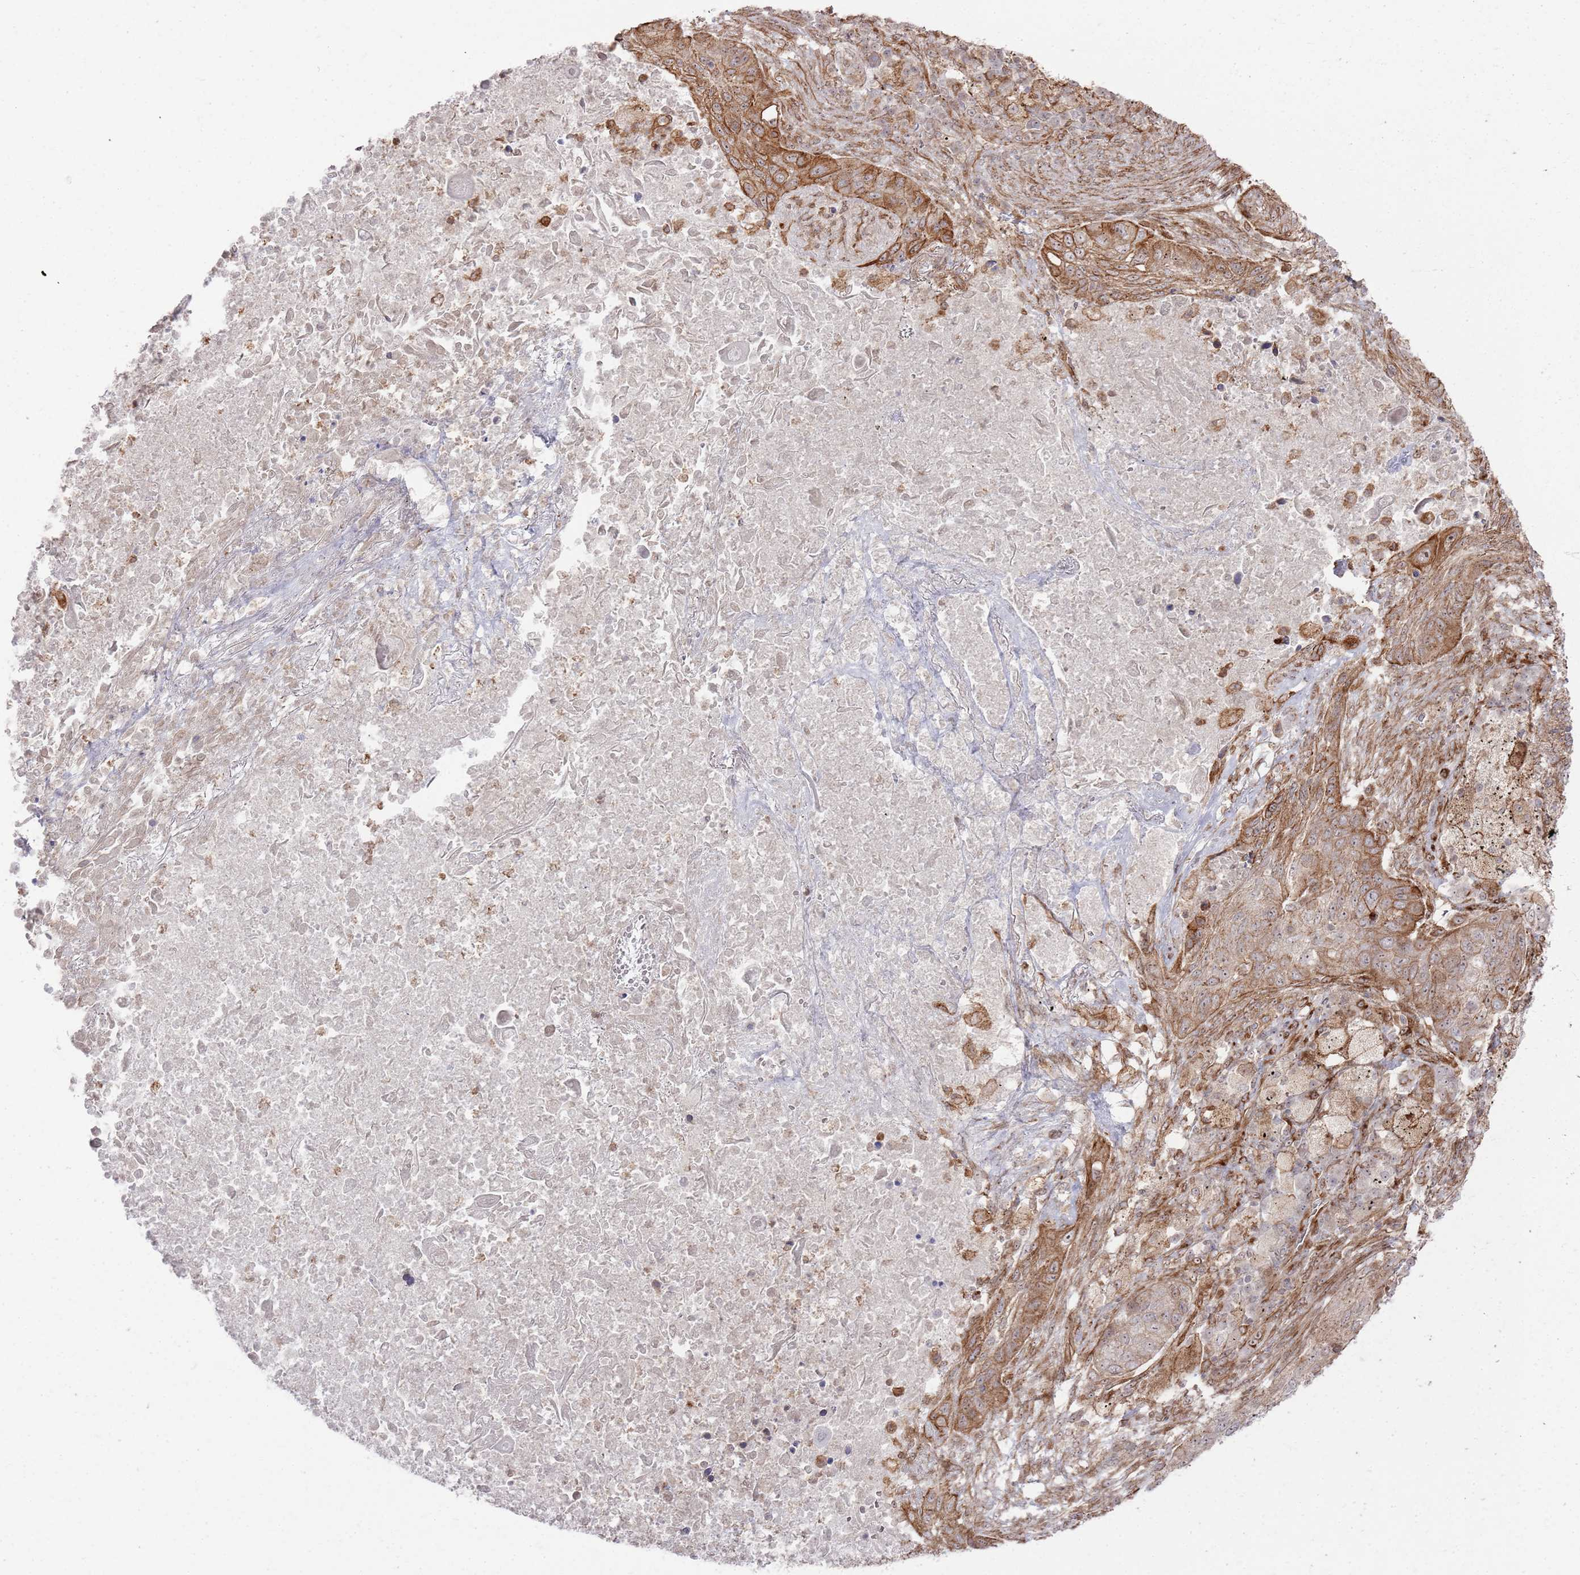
{"staining": {"intensity": "moderate", "quantity": ">75%", "location": "cytoplasmic/membranous,nuclear"}, "tissue": "lung cancer", "cell_type": "Tumor cells", "image_type": "cancer", "snomed": [{"axis": "morphology", "description": "Squamous cell carcinoma, NOS"}, {"axis": "topography", "description": "Lung"}], "caption": "Lung cancer stained with DAB (3,3'-diaminobenzidine) IHC displays medium levels of moderate cytoplasmic/membranous and nuclear expression in approximately >75% of tumor cells.", "gene": "PHF21A", "patient": {"sex": "female", "age": 63}}